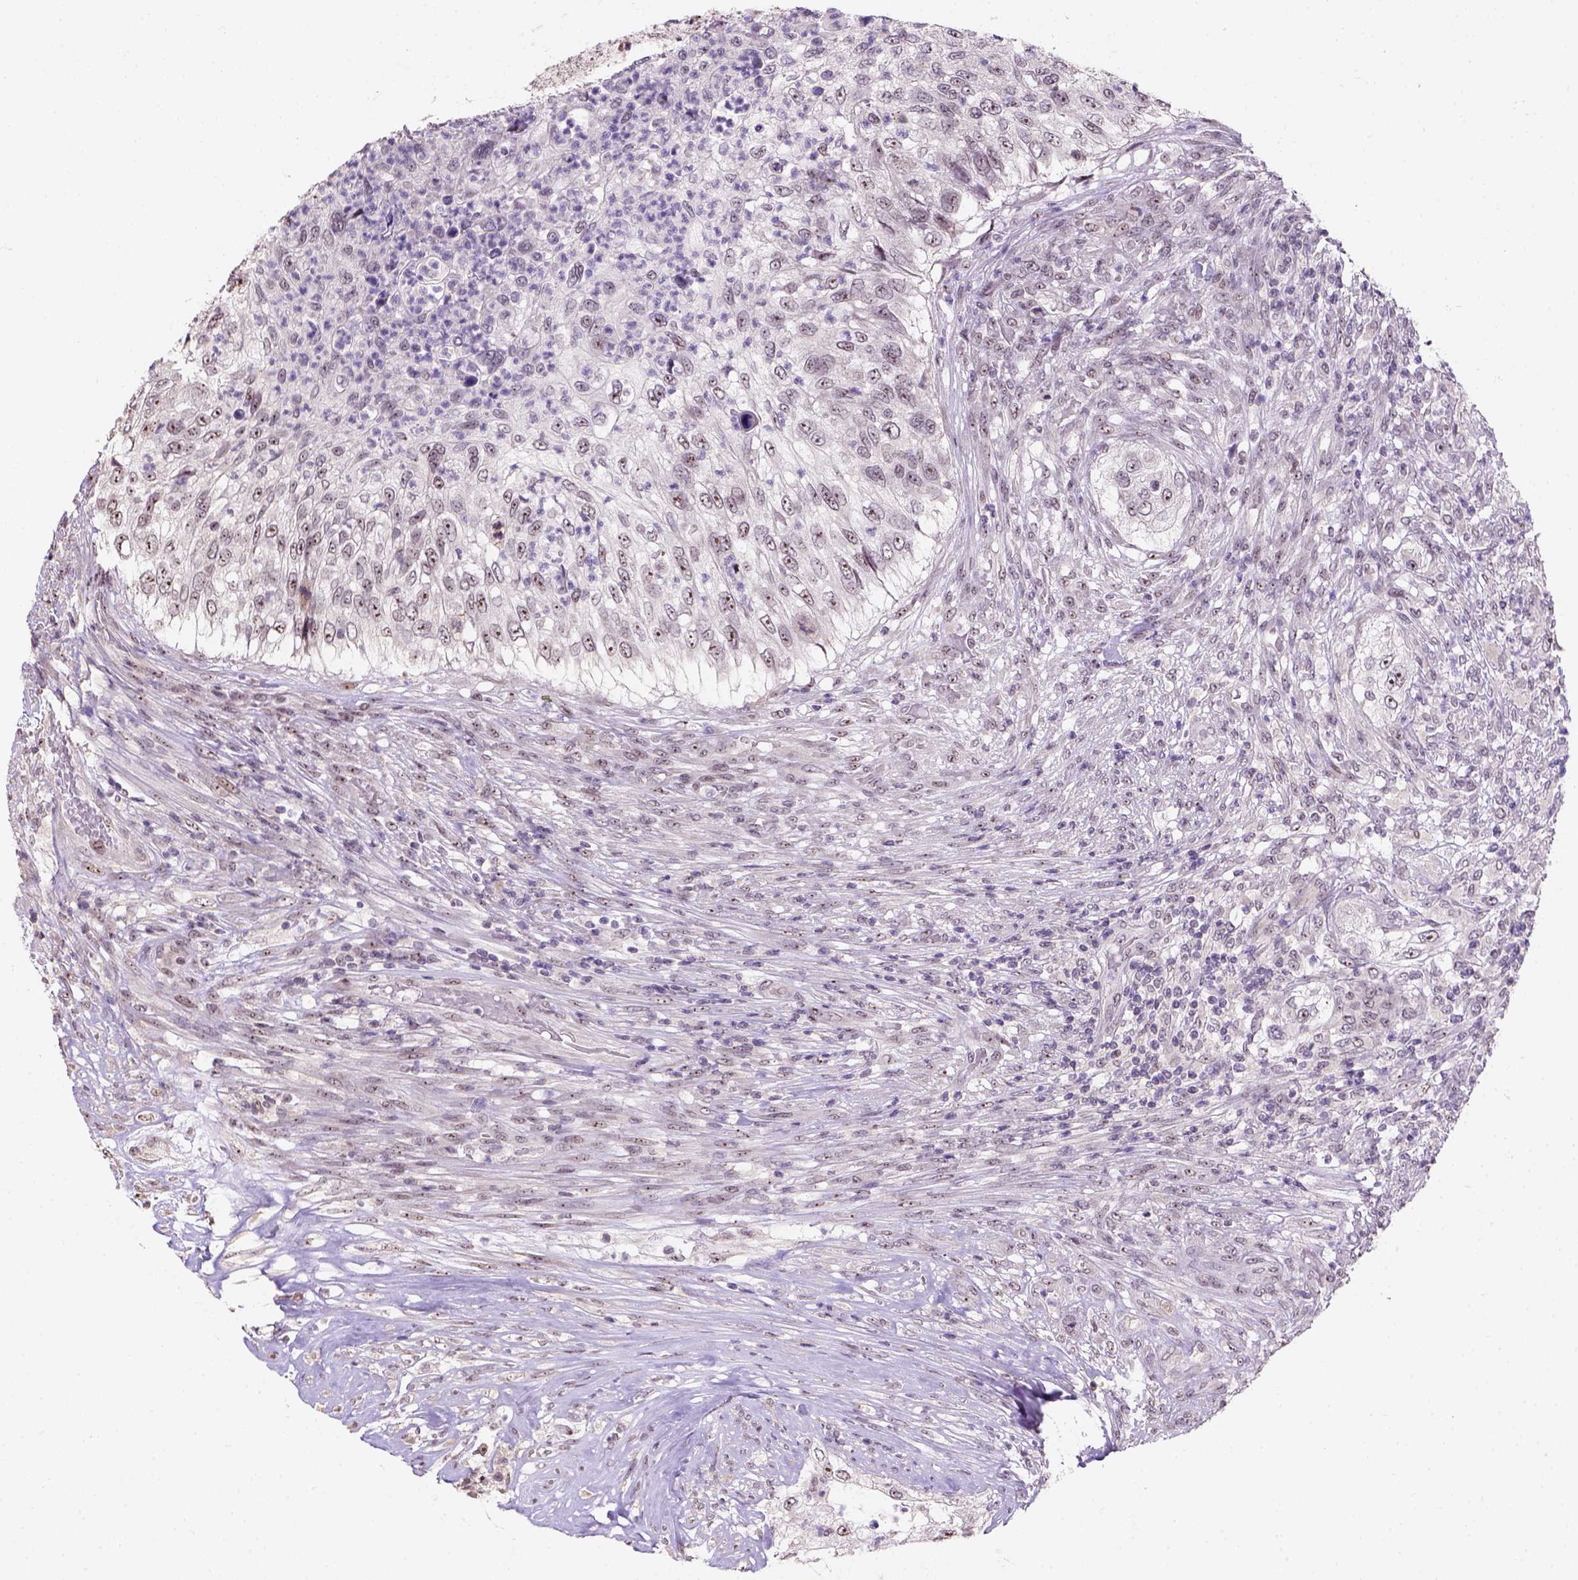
{"staining": {"intensity": "strong", "quantity": ">75%", "location": "nuclear"}, "tissue": "urothelial cancer", "cell_type": "Tumor cells", "image_type": "cancer", "snomed": [{"axis": "morphology", "description": "Urothelial carcinoma, High grade"}, {"axis": "topography", "description": "Urinary bladder"}], "caption": "Approximately >75% of tumor cells in human urothelial cancer reveal strong nuclear protein positivity as visualized by brown immunohistochemical staining.", "gene": "DDX50", "patient": {"sex": "female", "age": 60}}